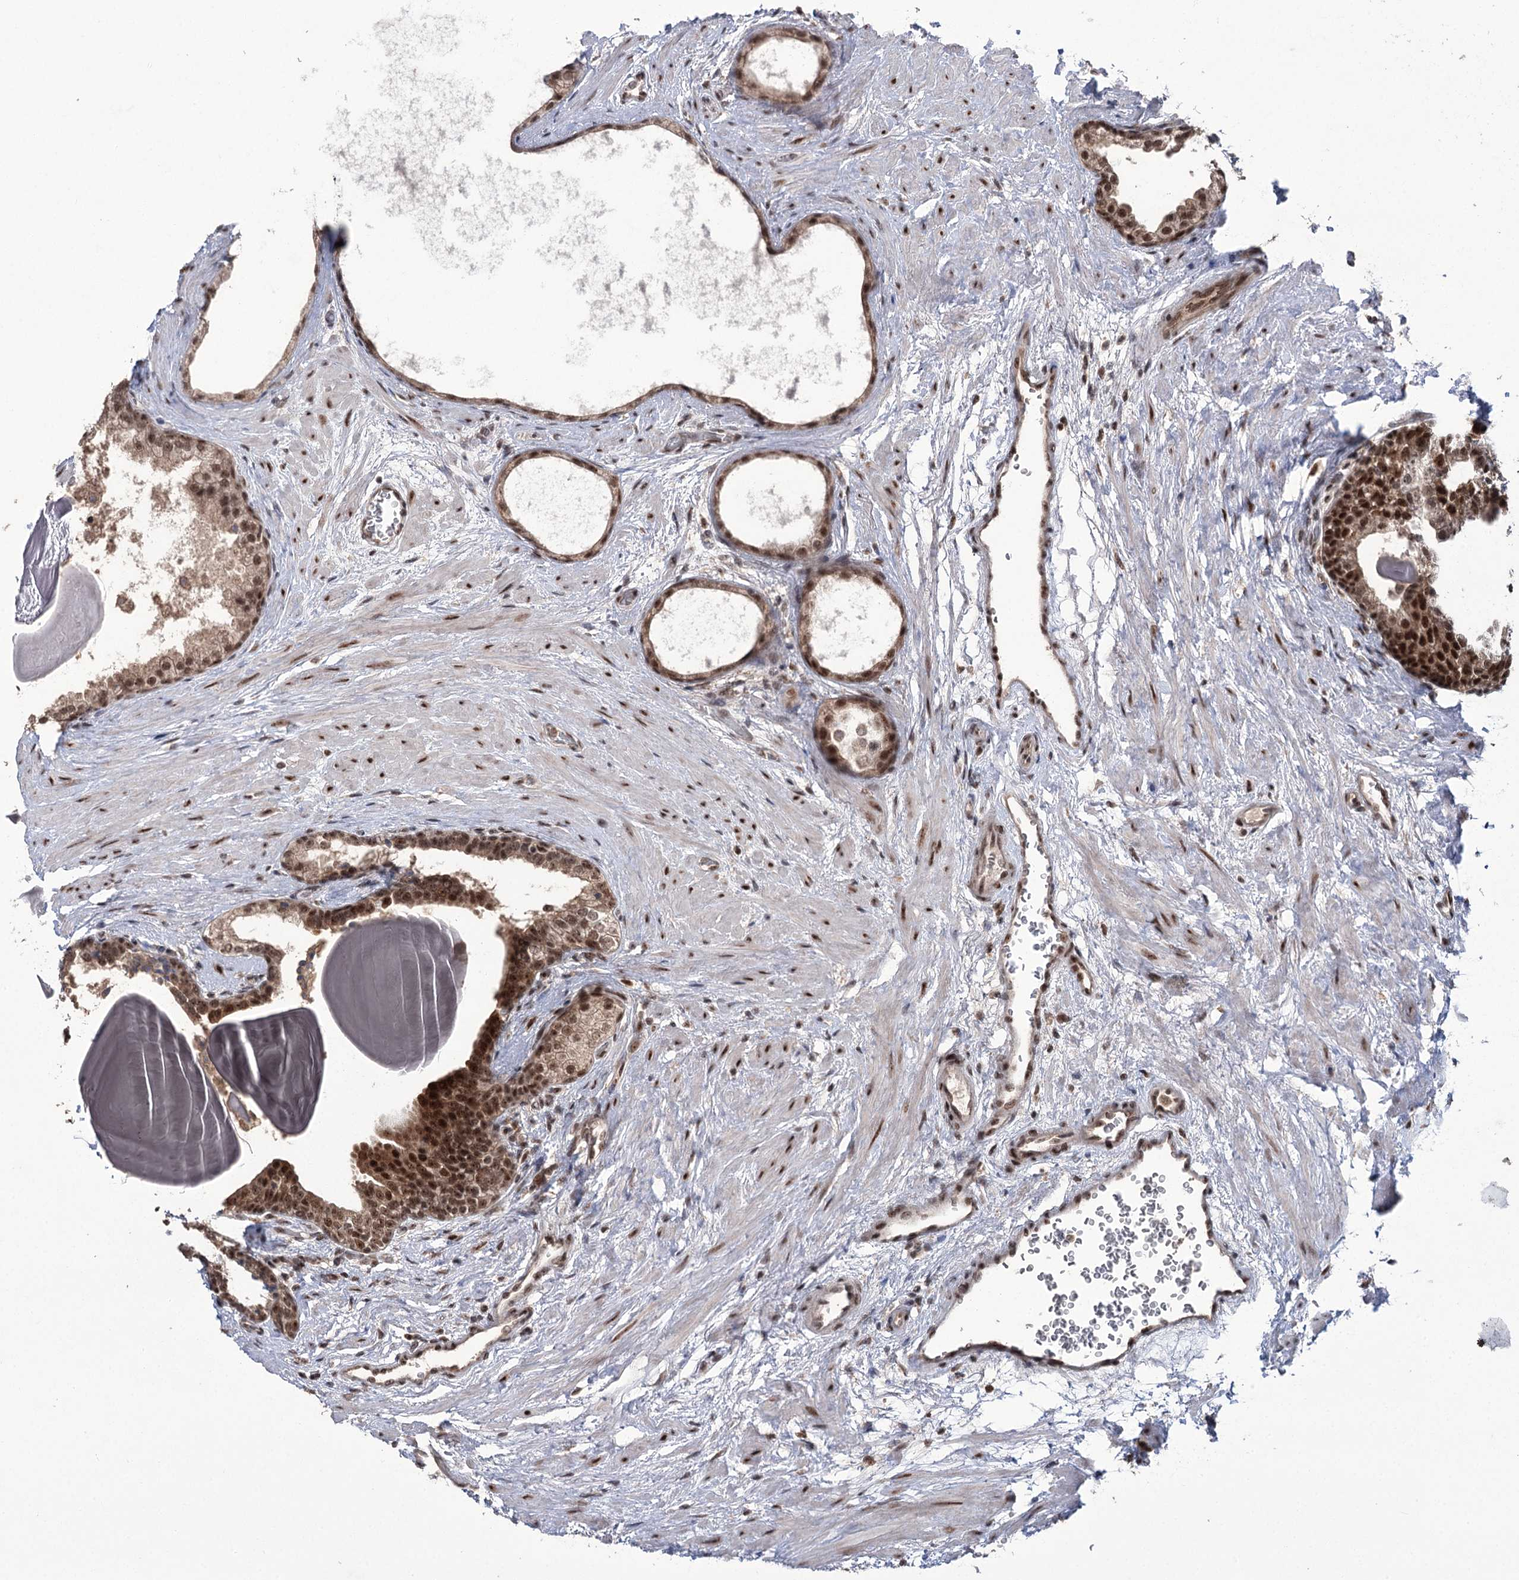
{"staining": {"intensity": "moderate", "quantity": ">75%", "location": "nuclear"}, "tissue": "prostate", "cell_type": "Glandular cells", "image_type": "normal", "snomed": [{"axis": "morphology", "description": "Normal tissue, NOS"}, {"axis": "topography", "description": "Prostate"}], "caption": "Immunohistochemical staining of unremarkable human prostate reveals >75% levels of moderate nuclear protein positivity in approximately >75% of glandular cells. (IHC, brightfield microscopy, high magnification).", "gene": "ERCC3", "patient": {"sex": "male", "age": 48}}